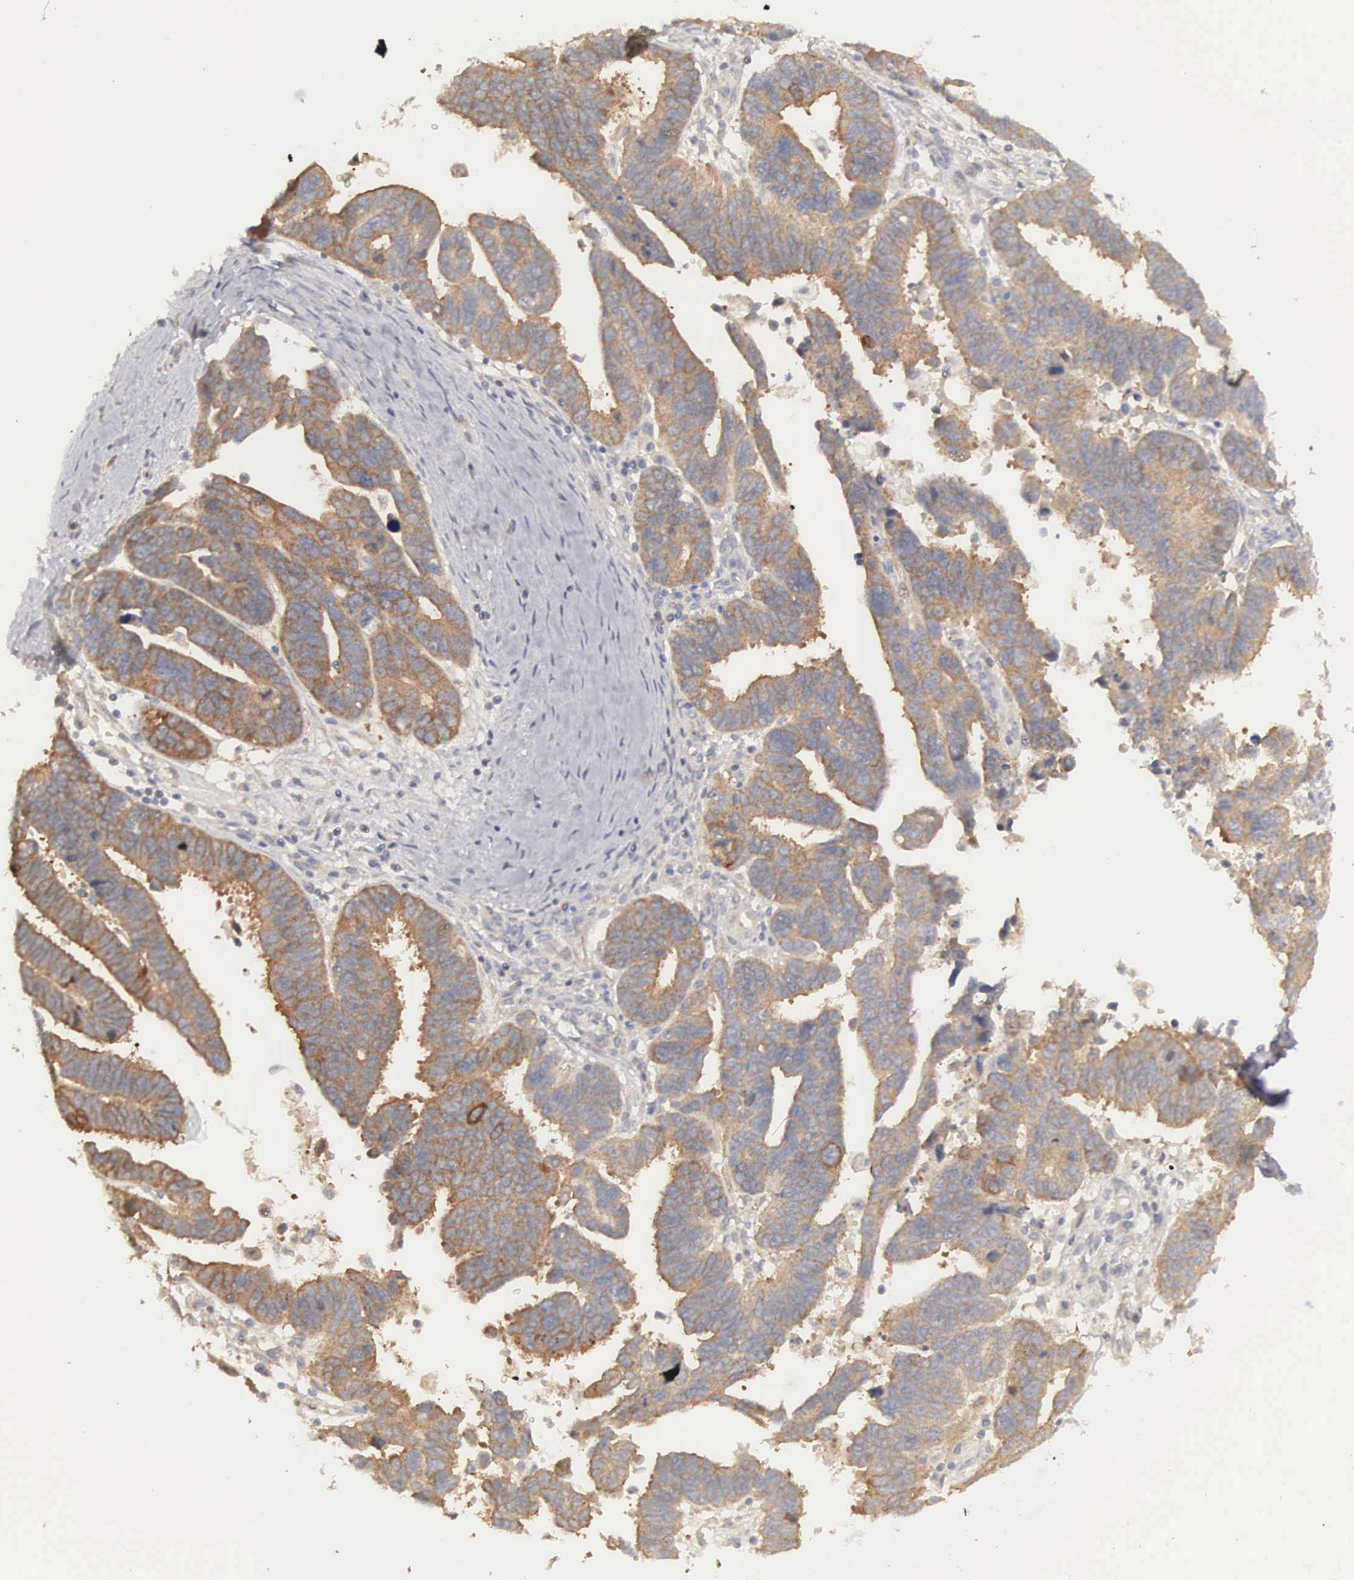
{"staining": {"intensity": "moderate", "quantity": ">75%", "location": "cytoplasmic/membranous"}, "tissue": "ovarian cancer", "cell_type": "Tumor cells", "image_type": "cancer", "snomed": [{"axis": "morphology", "description": "Carcinoma, endometroid"}, {"axis": "morphology", "description": "Cystadenocarcinoma, serous, NOS"}, {"axis": "topography", "description": "Ovary"}], "caption": "Immunohistochemistry (IHC) staining of endometroid carcinoma (ovarian), which demonstrates medium levels of moderate cytoplasmic/membranous staining in approximately >75% of tumor cells indicating moderate cytoplasmic/membranous protein positivity. The staining was performed using DAB (brown) for protein detection and nuclei were counterstained in hematoxylin (blue).", "gene": "TXLNG", "patient": {"sex": "female", "age": 45}}